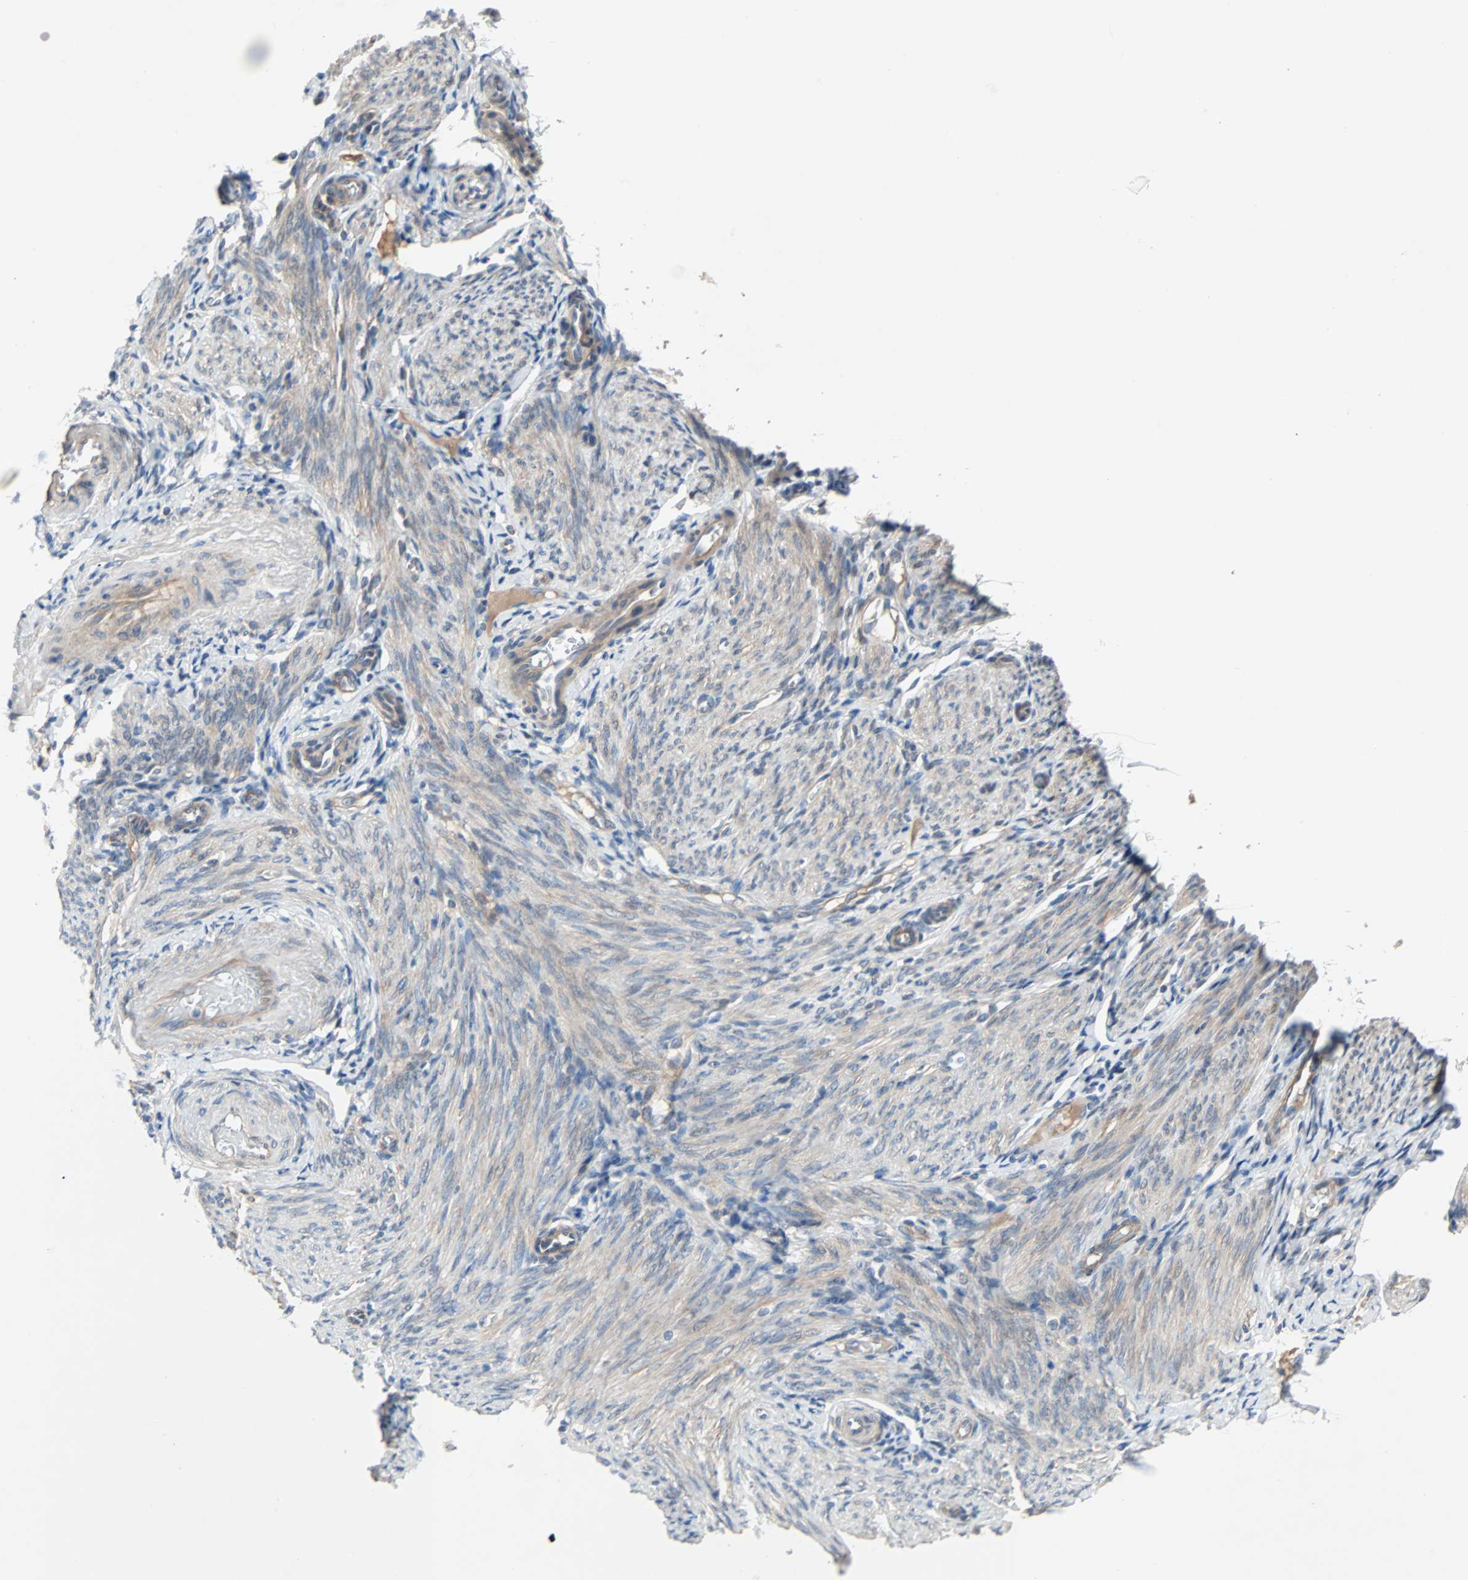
{"staining": {"intensity": "weak", "quantity": ">75%", "location": "cytoplasmic/membranous"}, "tissue": "endometrium", "cell_type": "Cells in endometrial stroma", "image_type": "normal", "snomed": [{"axis": "morphology", "description": "Normal tissue, NOS"}, {"axis": "topography", "description": "Endometrium"}], "caption": "Unremarkable endometrium displays weak cytoplasmic/membranous staining in about >75% of cells in endometrial stroma, visualized by immunohistochemistry. (DAB (3,3'-diaminobenzidine) = brown stain, brightfield microscopy at high magnification).", "gene": "TNFRSF12A", "patient": {"sex": "female", "age": 61}}